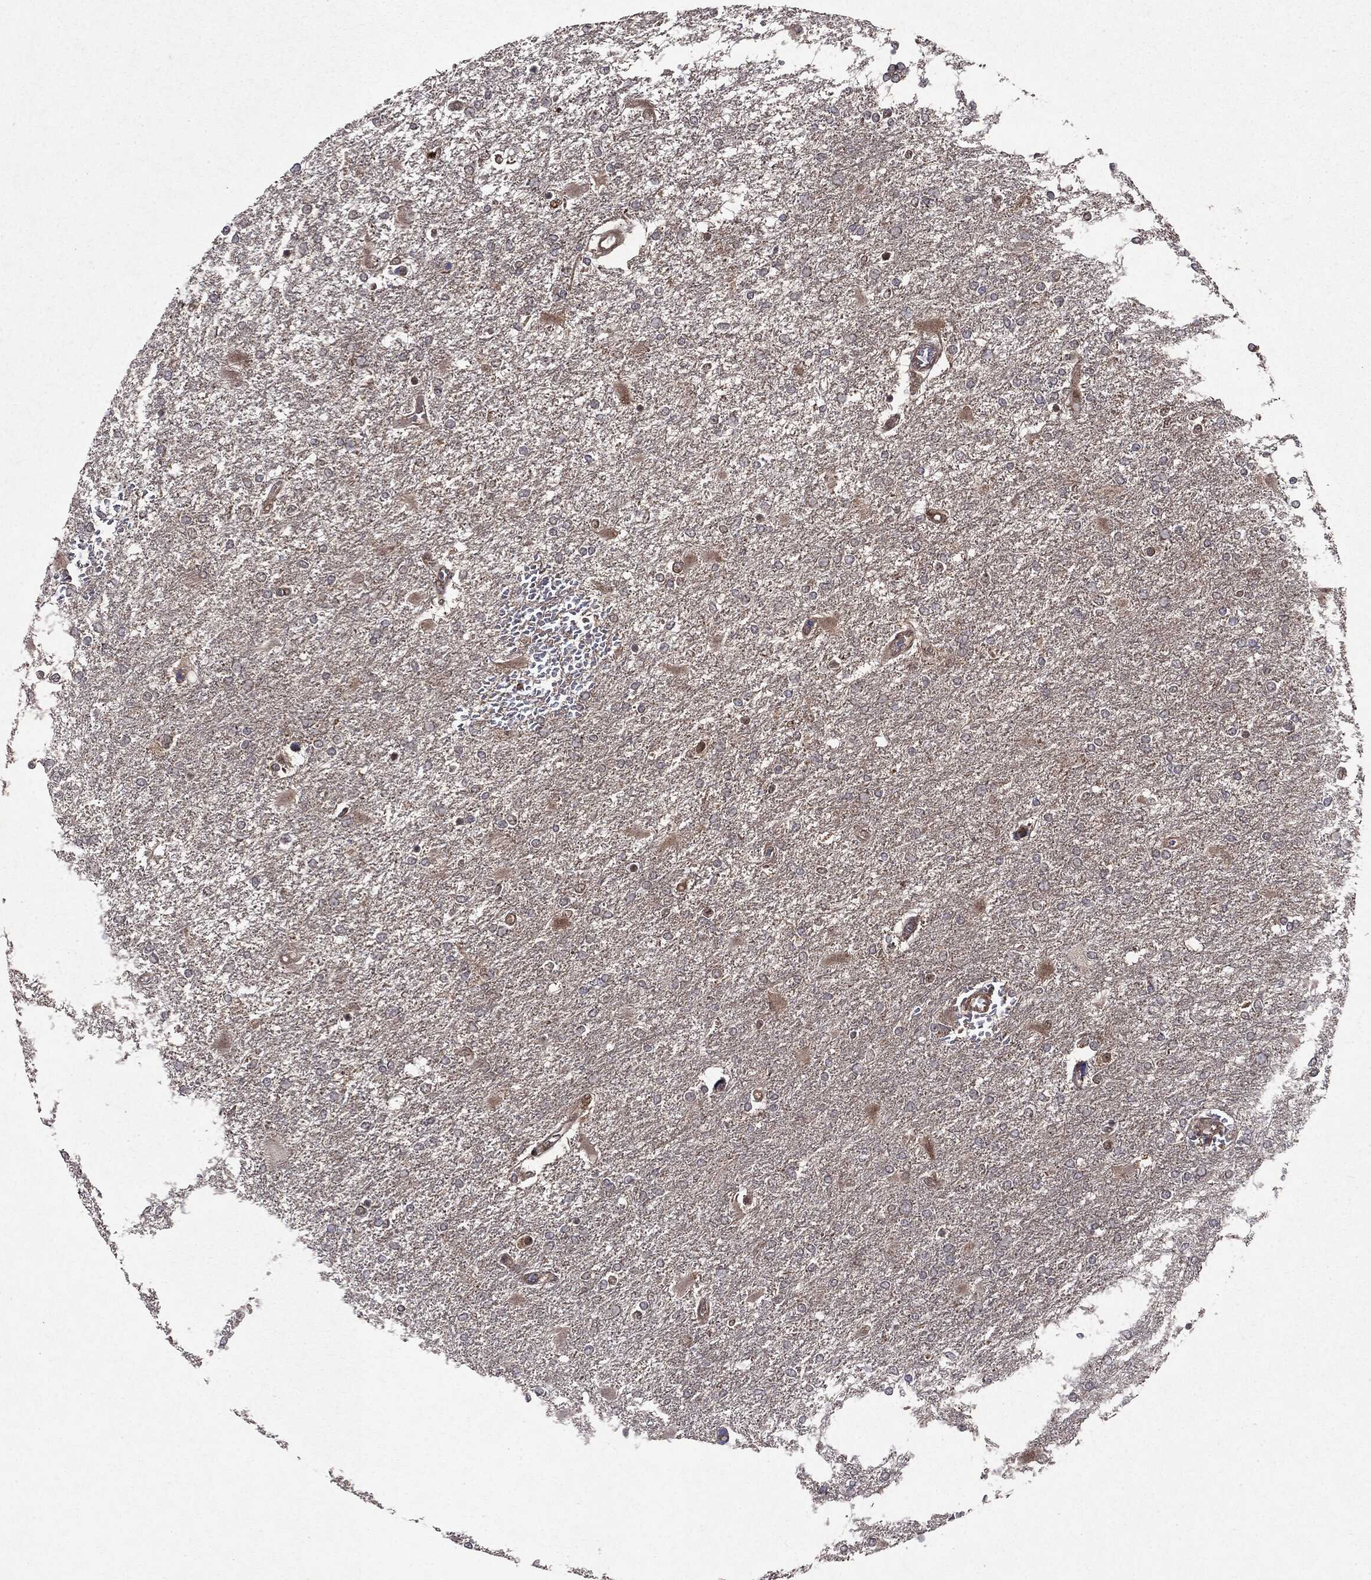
{"staining": {"intensity": "negative", "quantity": "none", "location": "none"}, "tissue": "glioma", "cell_type": "Tumor cells", "image_type": "cancer", "snomed": [{"axis": "morphology", "description": "Glioma, malignant, High grade"}, {"axis": "topography", "description": "Cerebral cortex"}], "caption": "IHC image of glioma stained for a protein (brown), which reveals no staining in tumor cells.", "gene": "OTUB1", "patient": {"sex": "male", "age": 79}}